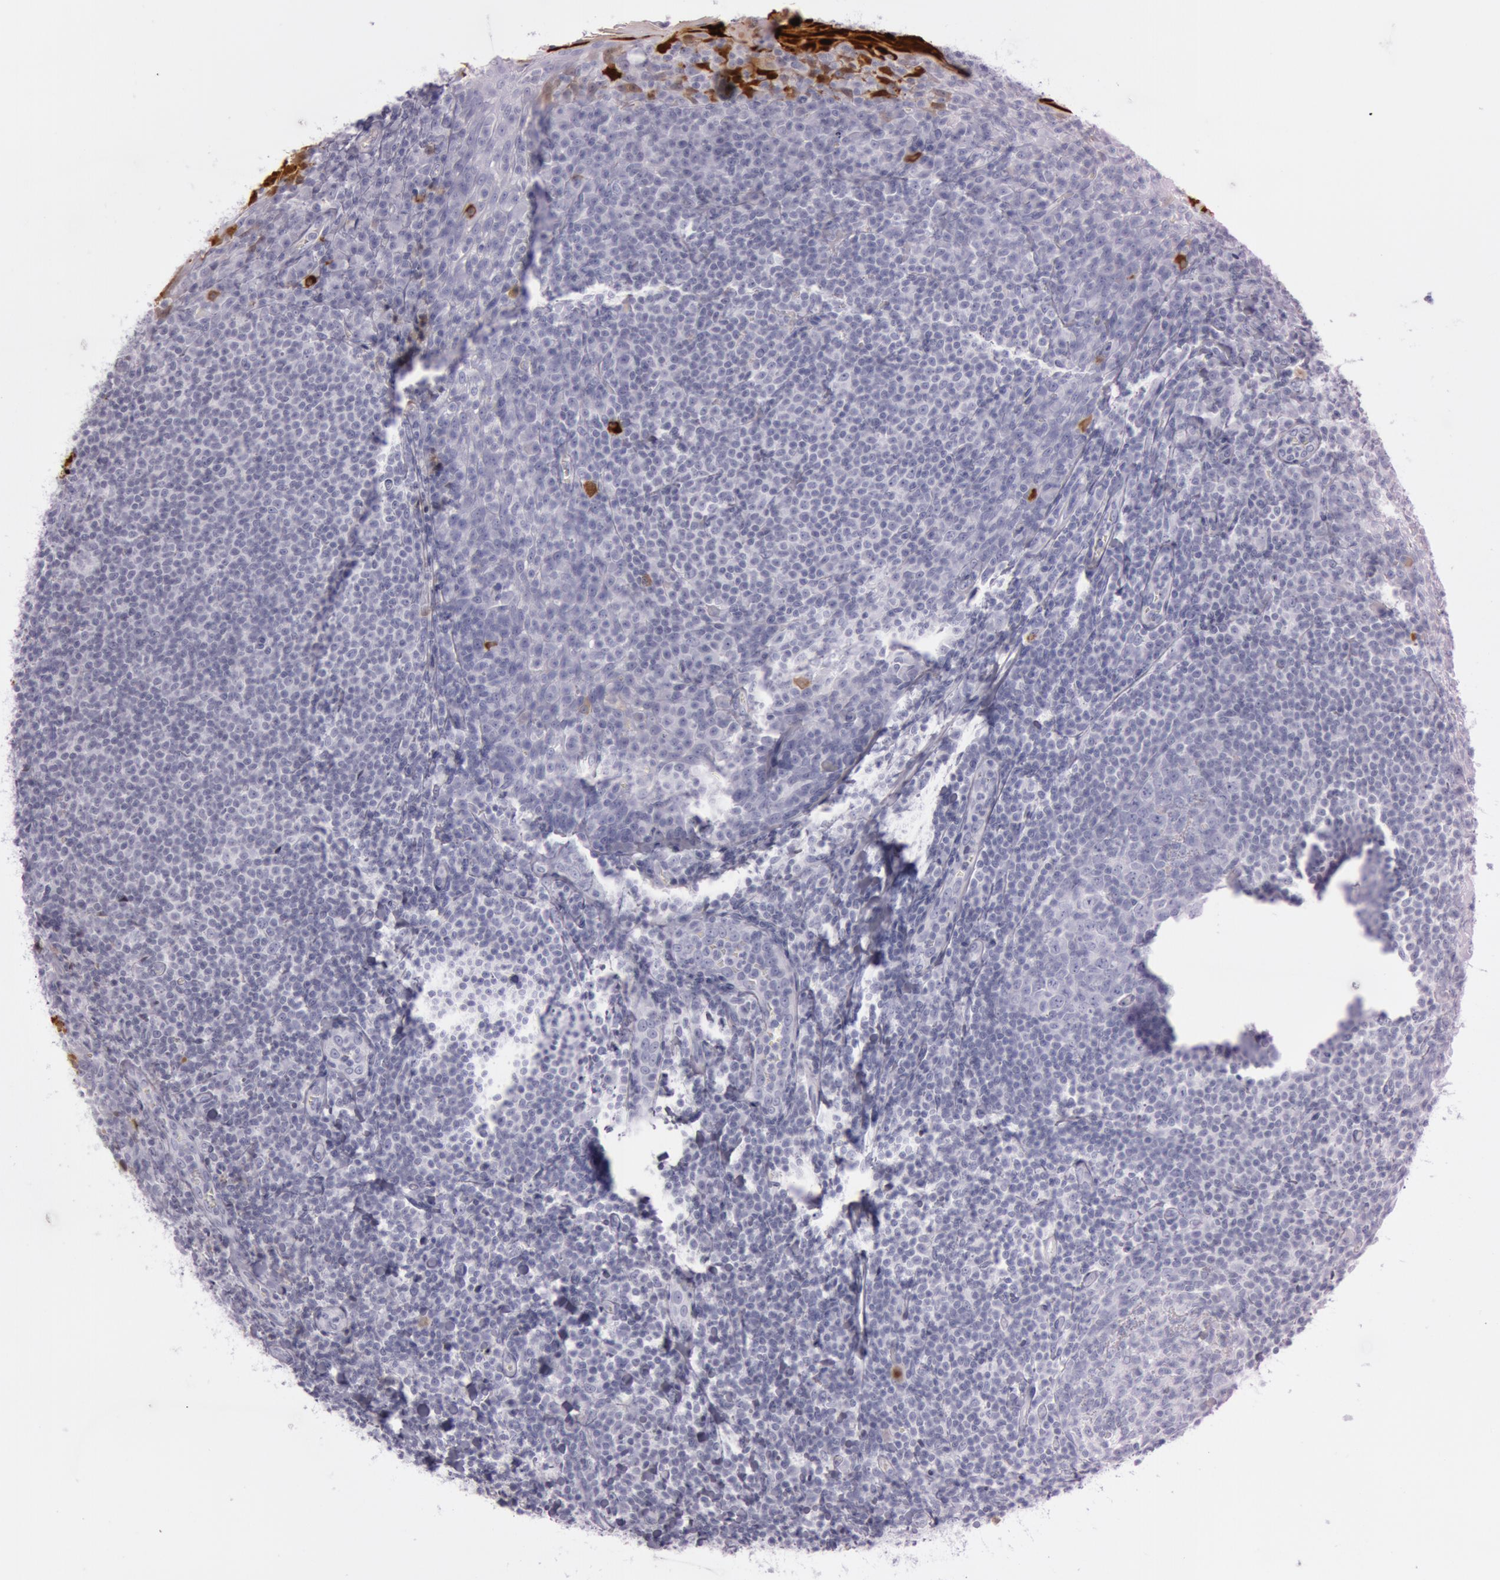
{"staining": {"intensity": "negative", "quantity": "none", "location": "none"}, "tissue": "tonsil", "cell_type": "Germinal center cells", "image_type": "normal", "snomed": [{"axis": "morphology", "description": "Normal tissue, NOS"}, {"axis": "topography", "description": "Tonsil"}], "caption": "Immunohistochemistry (IHC) histopathology image of unremarkable tonsil: human tonsil stained with DAB (3,3'-diaminobenzidine) shows no significant protein expression in germinal center cells. Brightfield microscopy of immunohistochemistry (IHC) stained with DAB (3,3'-diaminobenzidine) (brown) and hematoxylin (blue), captured at high magnification.", "gene": "S100A7", "patient": {"sex": "male", "age": 31}}